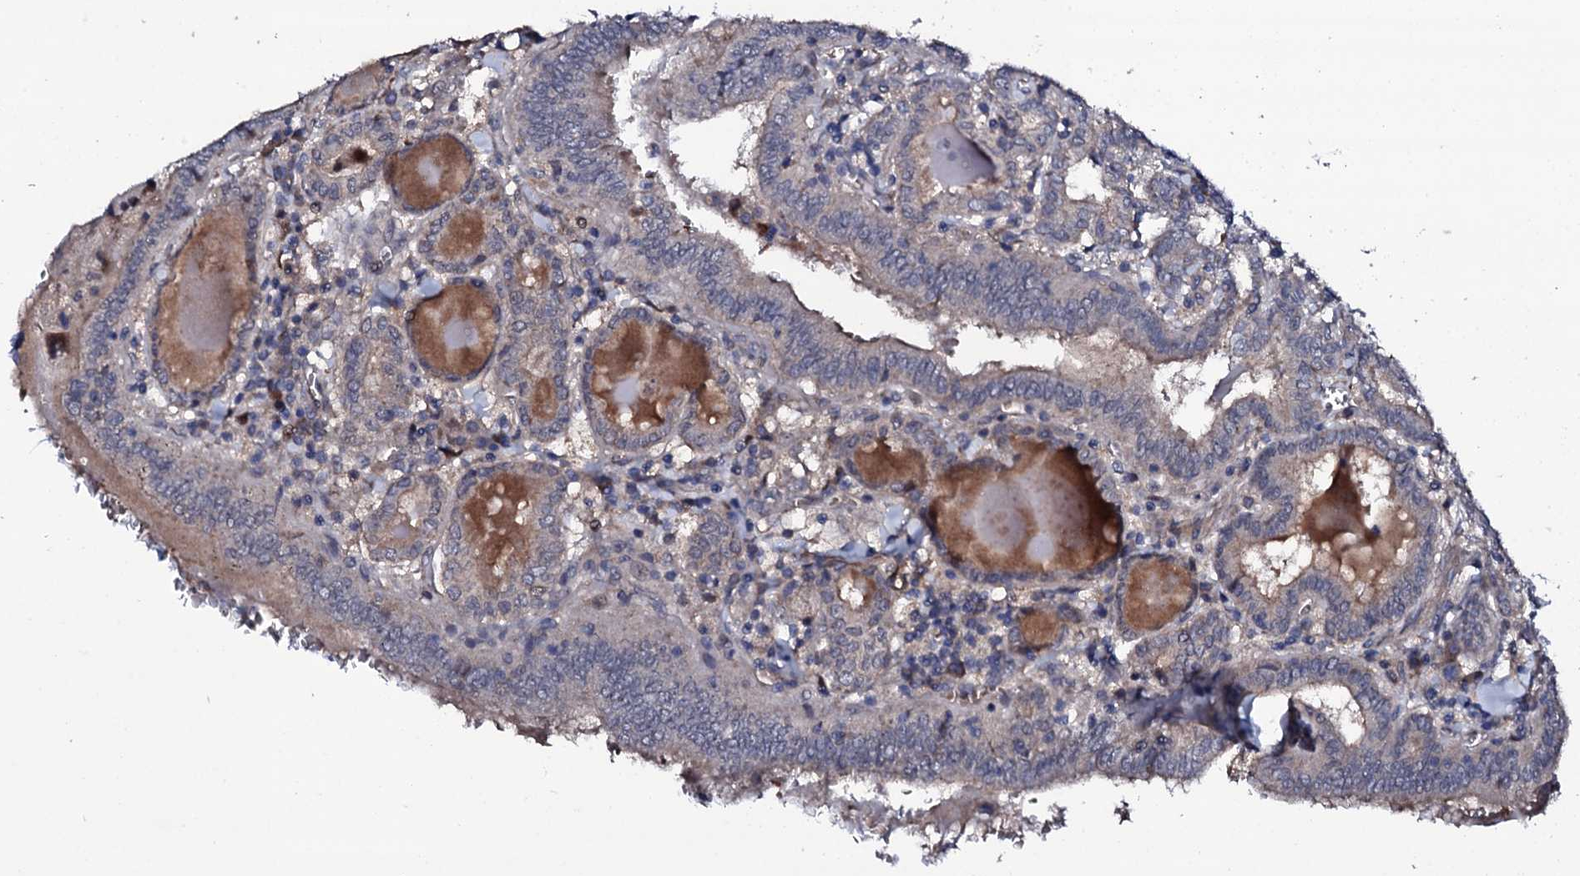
{"staining": {"intensity": "weak", "quantity": "25%-75%", "location": "cytoplasmic/membranous"}, "tissue": "thyroid cancer", "cell_type": "Tumor cells", "image_type": "cancer", "snomed": [{"axis": "morphology", "description": "Papillary adenocarcinoma, NOS"}, {"axis": "topography", "description": "Thyroid gland"}], "caption": "Immunohistochemical staining of thyroid papillary adenocarcinoma reveals low levels of weak cytoplasmic/membranous protein staining in approximately 25%-75% of tumor cells.", "gene": "CIAO2A", "patient": {"sex": "female", "age": 72}}